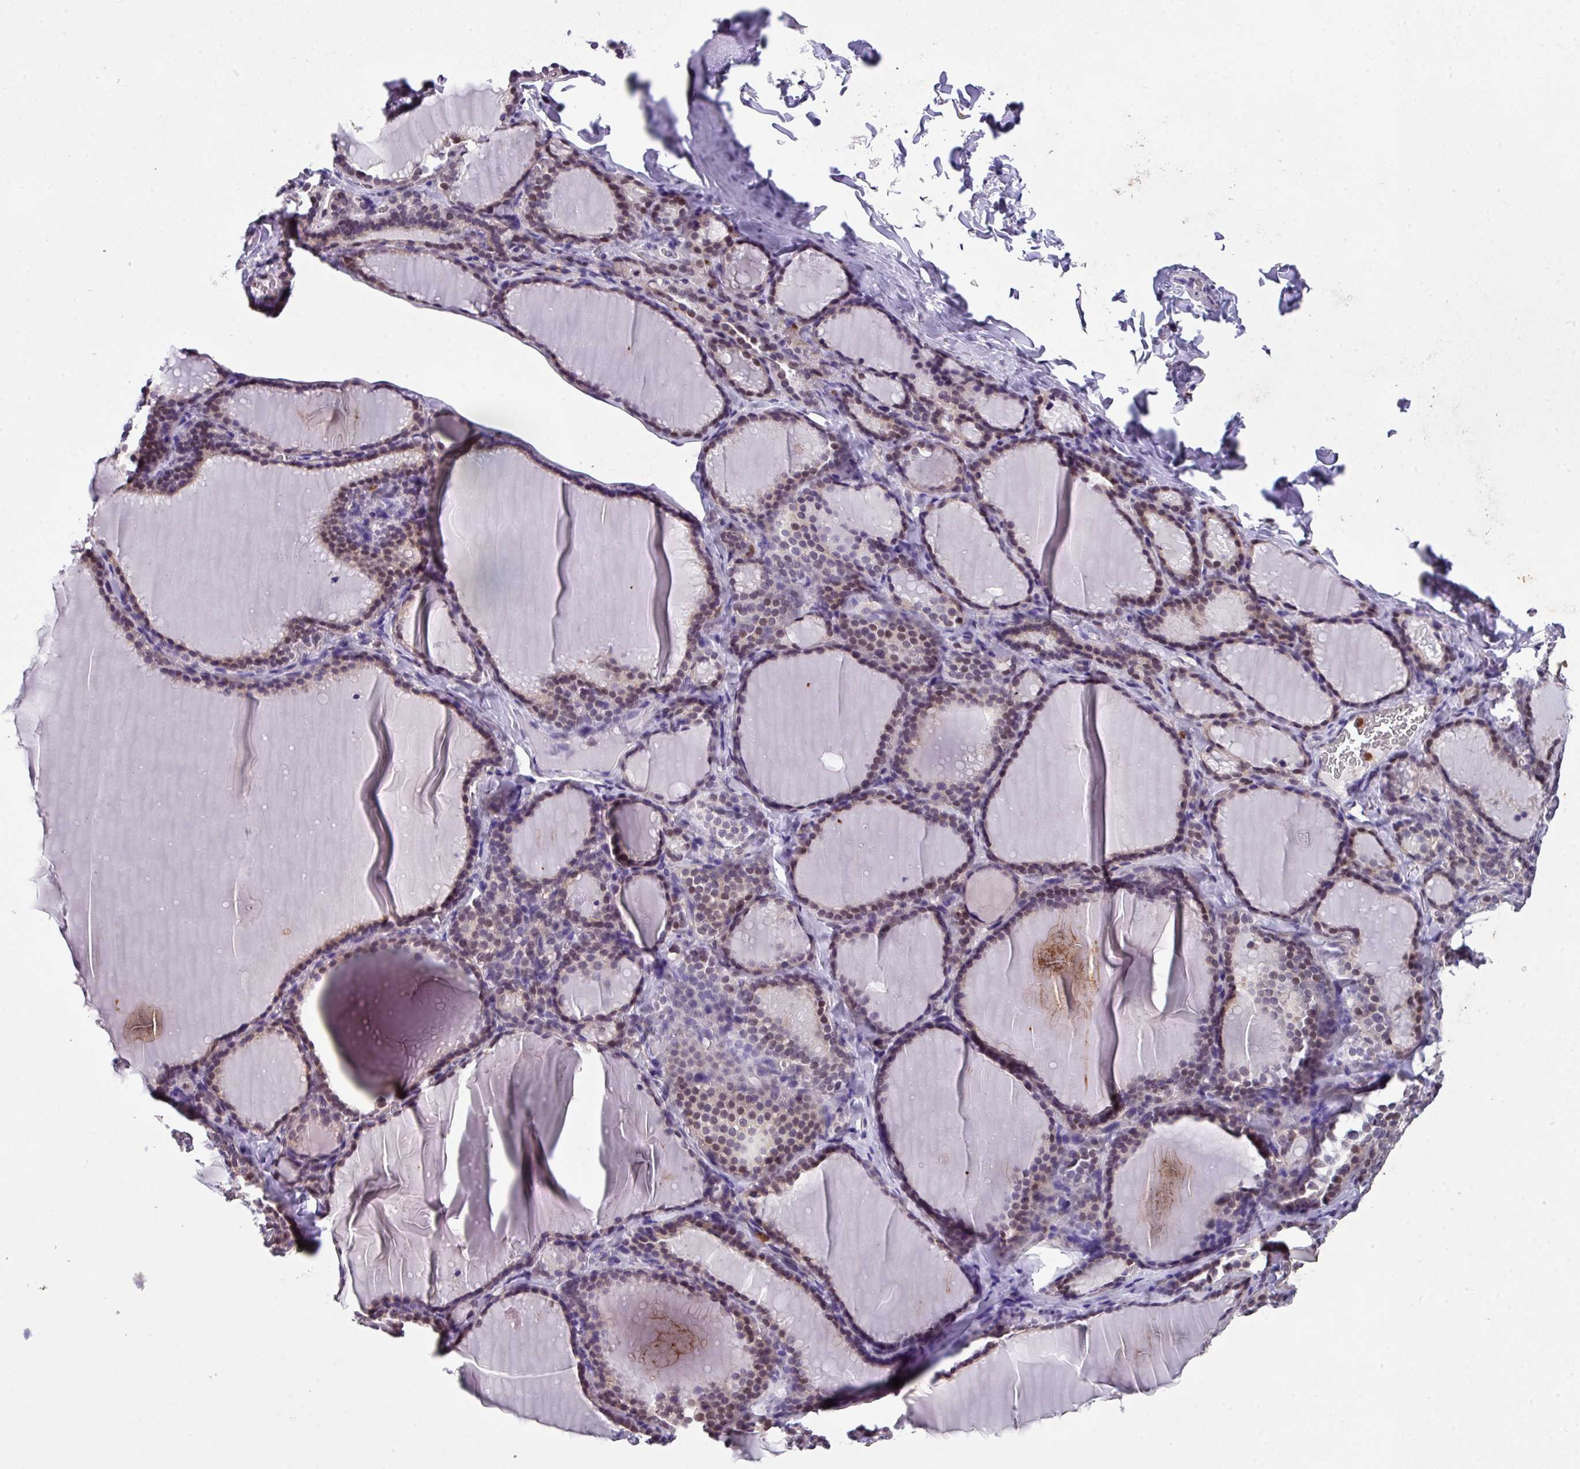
{"staining": {"intensity": "weak", "quantity": "25%-75%", "location": "nuclear"}, "tissue": "thyroid gland", "cell_type": "Glandular cells", "image_type": "normal", "snomed": [{"axis": "morphology", "description": "Normal tissue, NOS"}, {"axis": "topography", "description": "Thyroid gland"}], "caption": "Immunohistochemistry staining of benign thyroid gland, which reveals low levels of weak nuclear staining in about 25%-75% of glandular cells indicating weak nuclear protein staining. The staining was performed using DAB (brown) for protein detection and nuclei were counterstained in hematoxylin (blue).", "gene": "ZFP3", "patient": {"sex": "female", "age": 31}}